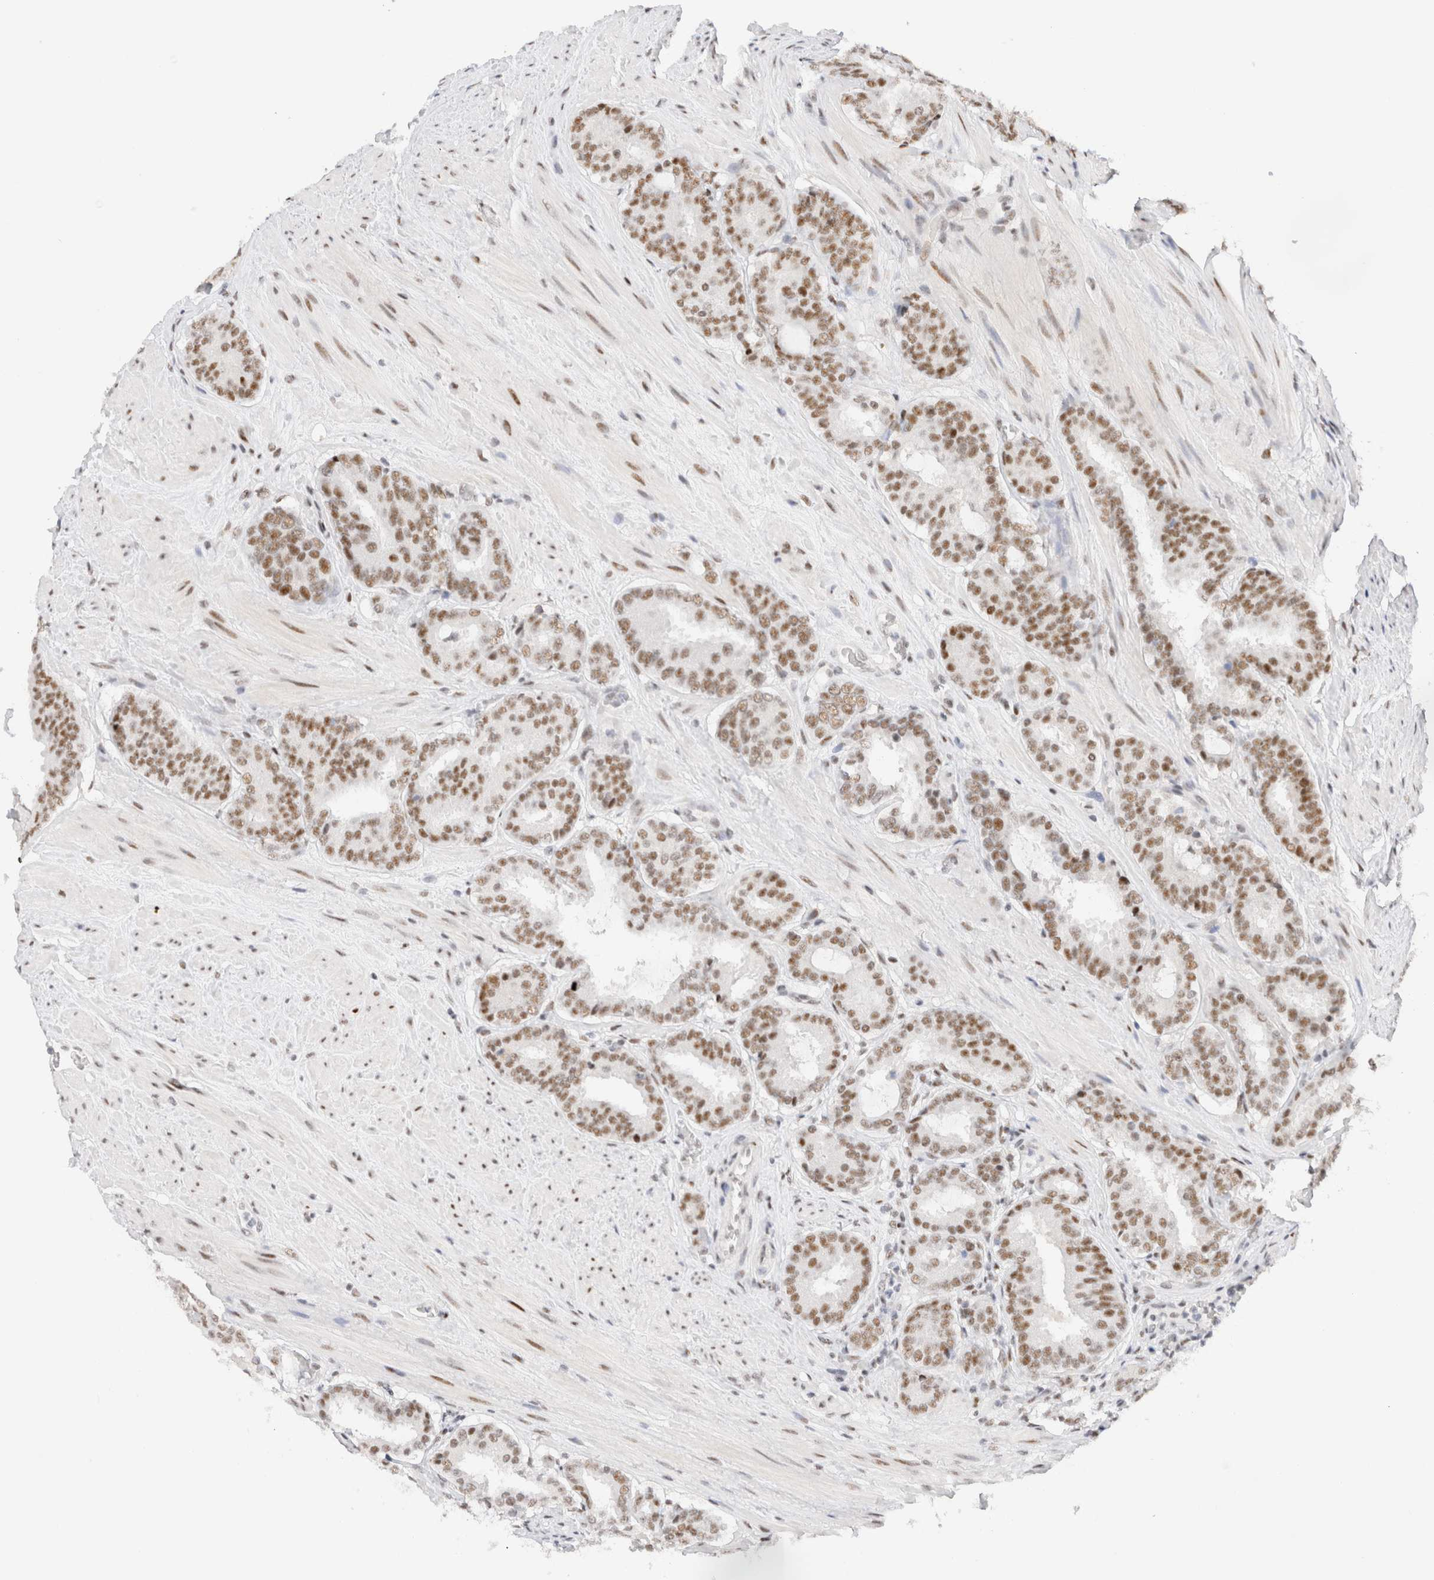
{"staining": {"intensity": "moderate", "quantity": ">75%", "location": "nuclear"}, "tissue": "prostate cancer", "cell_type": "Tumor cells", "image_type": "cancer", "snomed": [{"axis": "morphology", "description": "Adenocarcinoma, Low grade"}, {"axis": "topography", "description": "Prostate"}], "caption": "Human low-grade adenocarcinoma (prostate) stained with a protein marker displays moderate staining in tumor cells.", "gene": "ZNF282", "patient": {"sex": "male", "age": 69}}